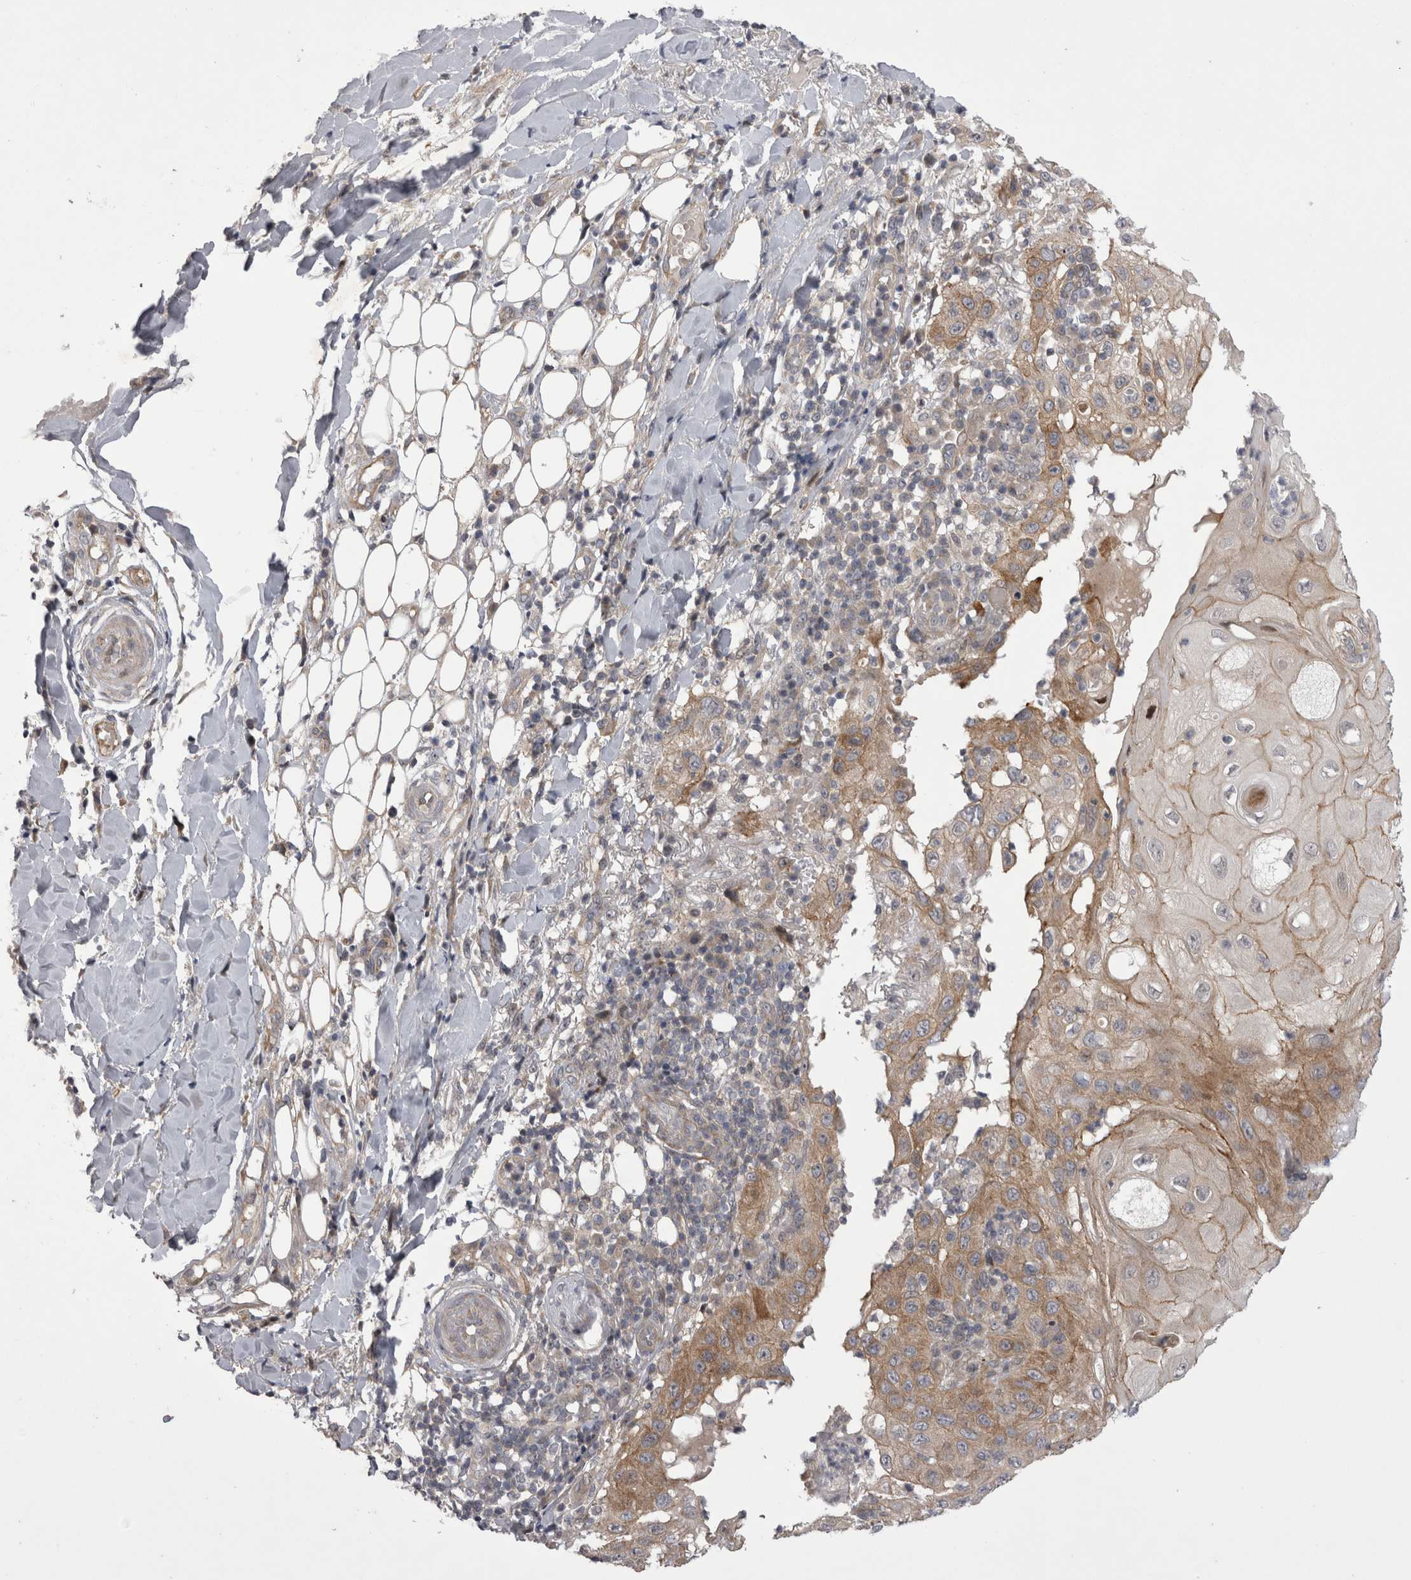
{"staining": {"intensity": "moderate", "quantity": ">75%", "location": "cytoplasmic/membranous"}, "tissue": "skin cancer", "cell_type": "Tumor cells", "image_type": "cancer", "snomed": [{"axis": "morphology", "description": "Normal tissue, NOS"}, {"axis": "morphology", "description": "Squamous cell carcinoma, NOS"}, {"axis": "topography", "description": "Skin"}], "caption": "DAB immunohistochemical staining of skin squamous cell carcinoma demonstrates moderate cytoplasmic/membranous protein expression in approximately >75% of tumor cells.", "gene": "NENF", "patient": {"sex": "female", "age": 96}}